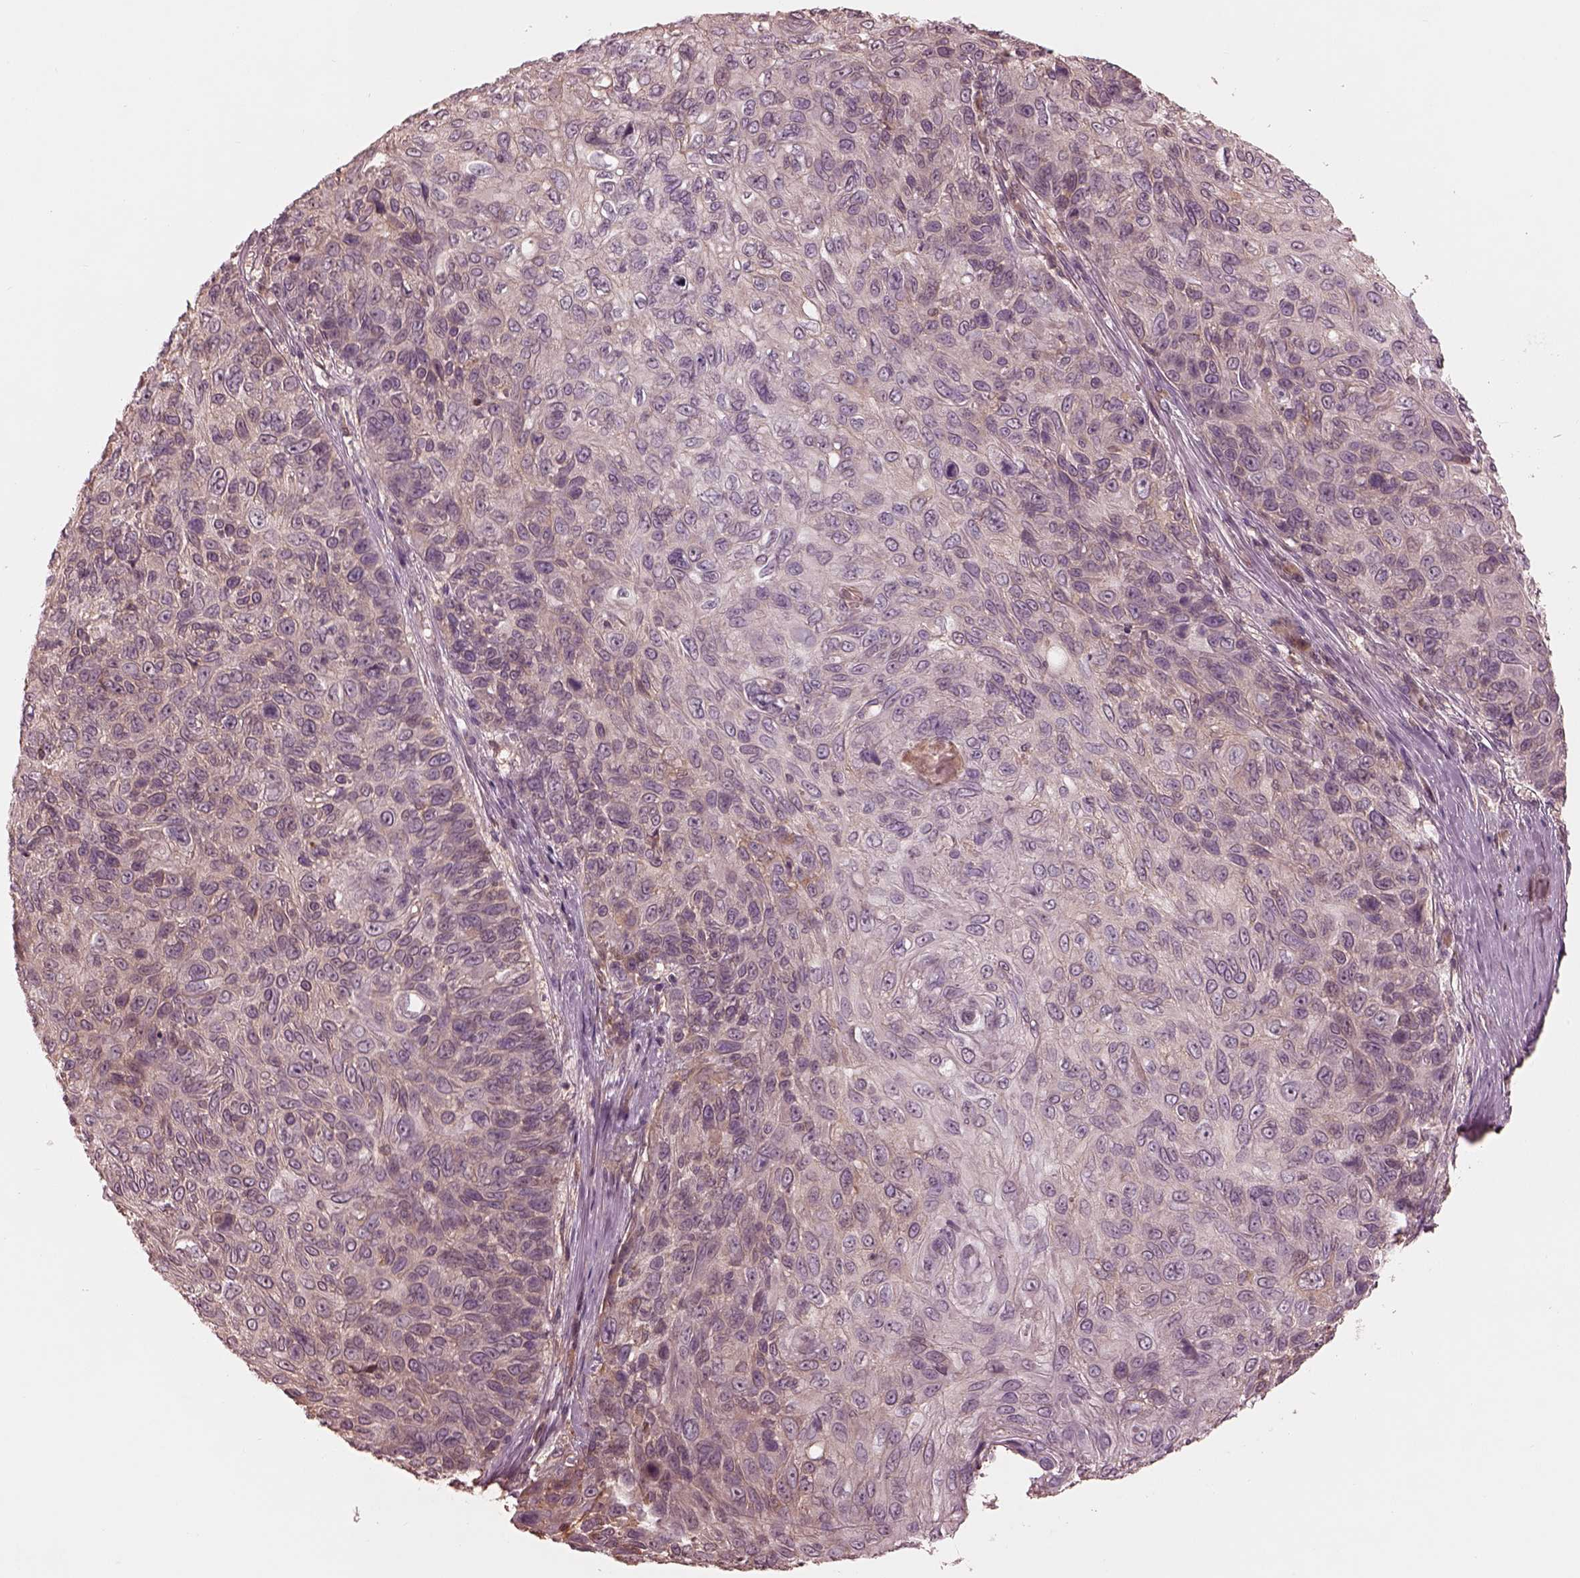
{"staining": {"intensity": "negative", "quantity": "none", "location": "none"}, "tissue": "skin cancer", "cell_type": "Tumor cells", "image_type": "cancer", "snomed": [{"axis": "morphology", "description": "Squamous cell carcinoma, NOS"}, {"axis": "topography", "description": "Skin"}], "caption": "Skin cancer (squamous cell carcinoma) was stained to show a protein in brown. There is no significant expression in tumor cells. The staining is performed using DAB (3,3'-diaminobenzidine) brown chromogen with nuclei counter-stained in using hematoxylin.", "gene": "TF", "patient": {"sex": "male", "age": 92}}